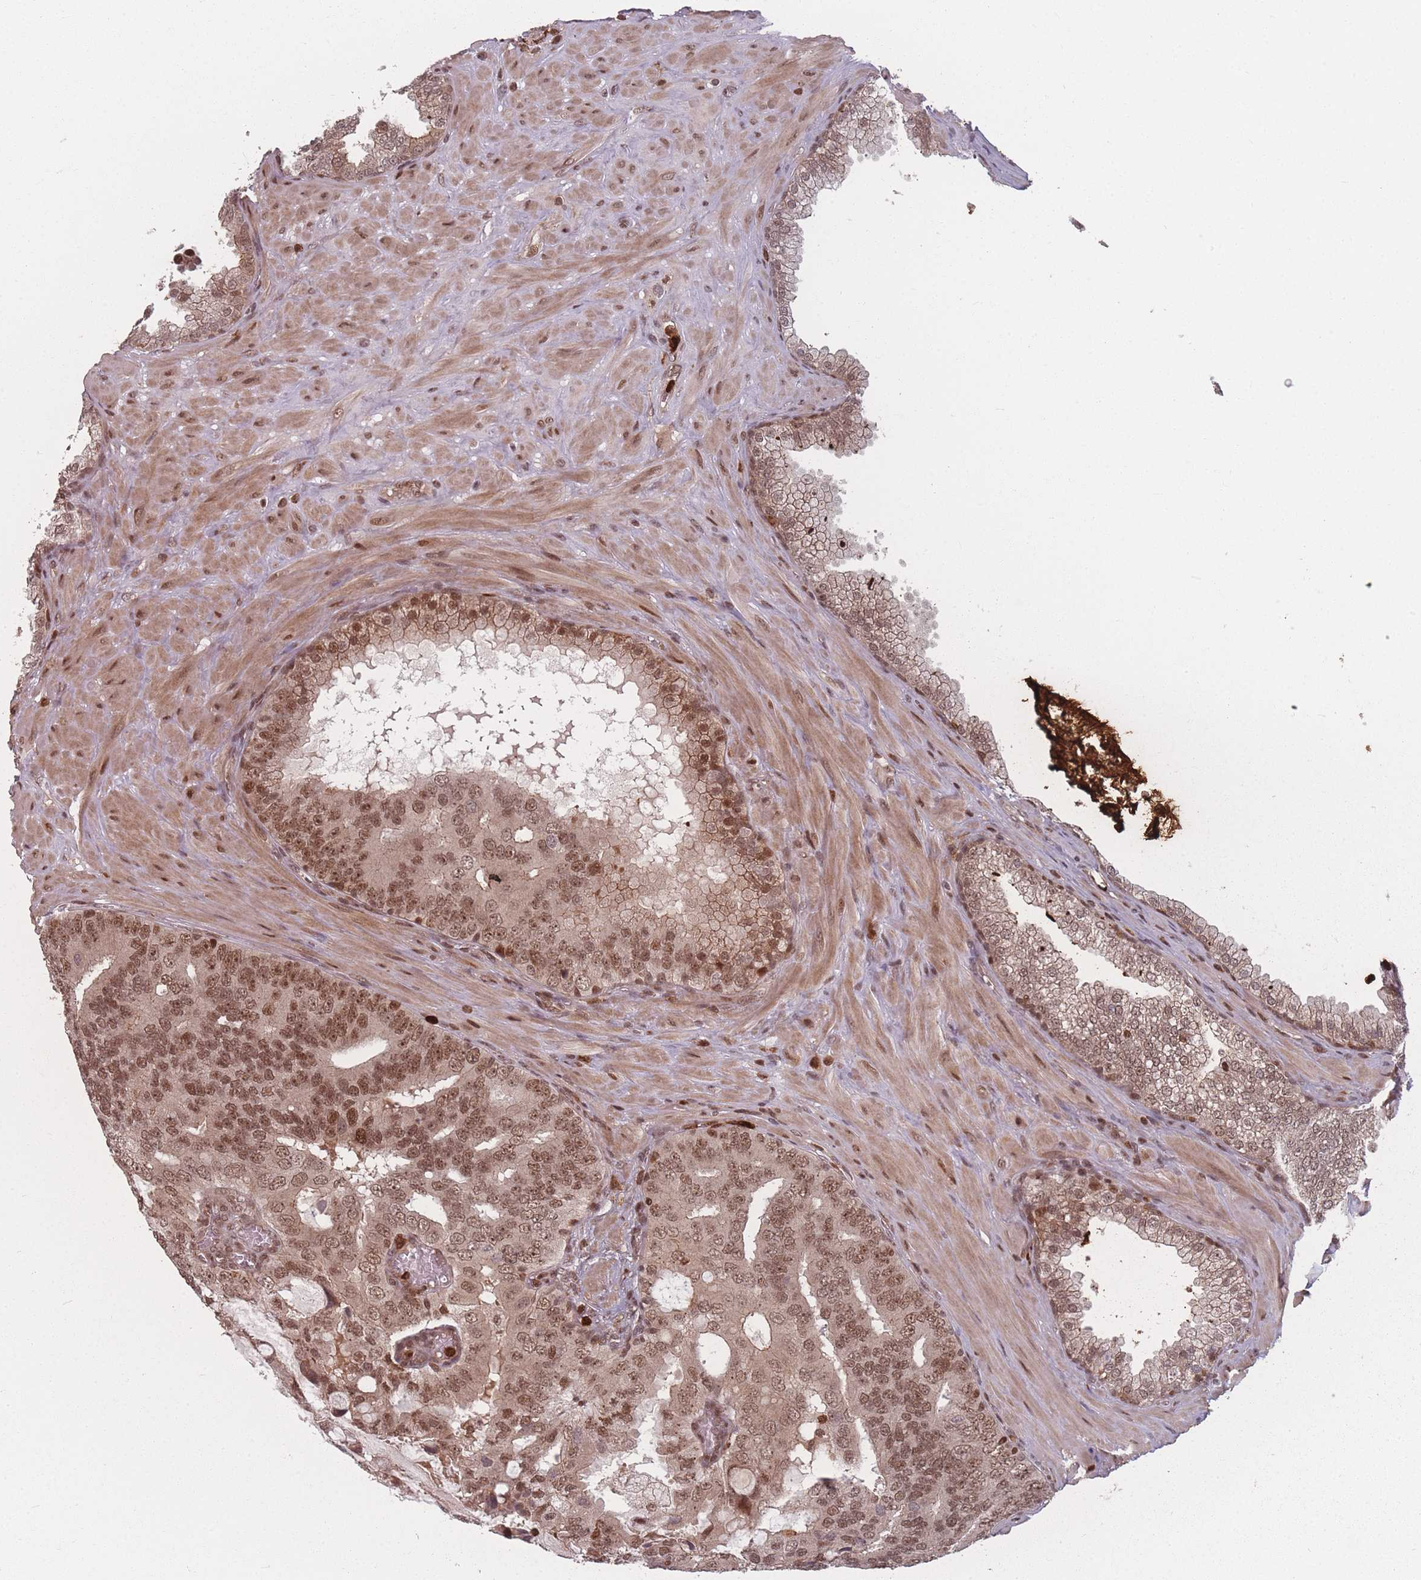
{"staining": {"intensity": "moderate", "quantity": ">75%", "location": "nuclear"}, "tissue": "prostate cancer", "cell_type": "Tumor cells", "image_type": "cancer", "snomed": [{"axis": "morphology", "description": "Adenocarcinoma, High grade"}, {"axis": "topography", "description": "Prostate"}], "caption": "IHC histopathology image of neoplastic tissue: human prostate cancer (high-grade adenocarcinoma) stained using immunohistochemistry (IHC) exhibits medium levels of moderate protein expression localized specifically in the nuclear of tumor cells, appearing as a nuclear brown color.", "gene": "WDR55", "patient": {"sex": "male", "age": 55}}